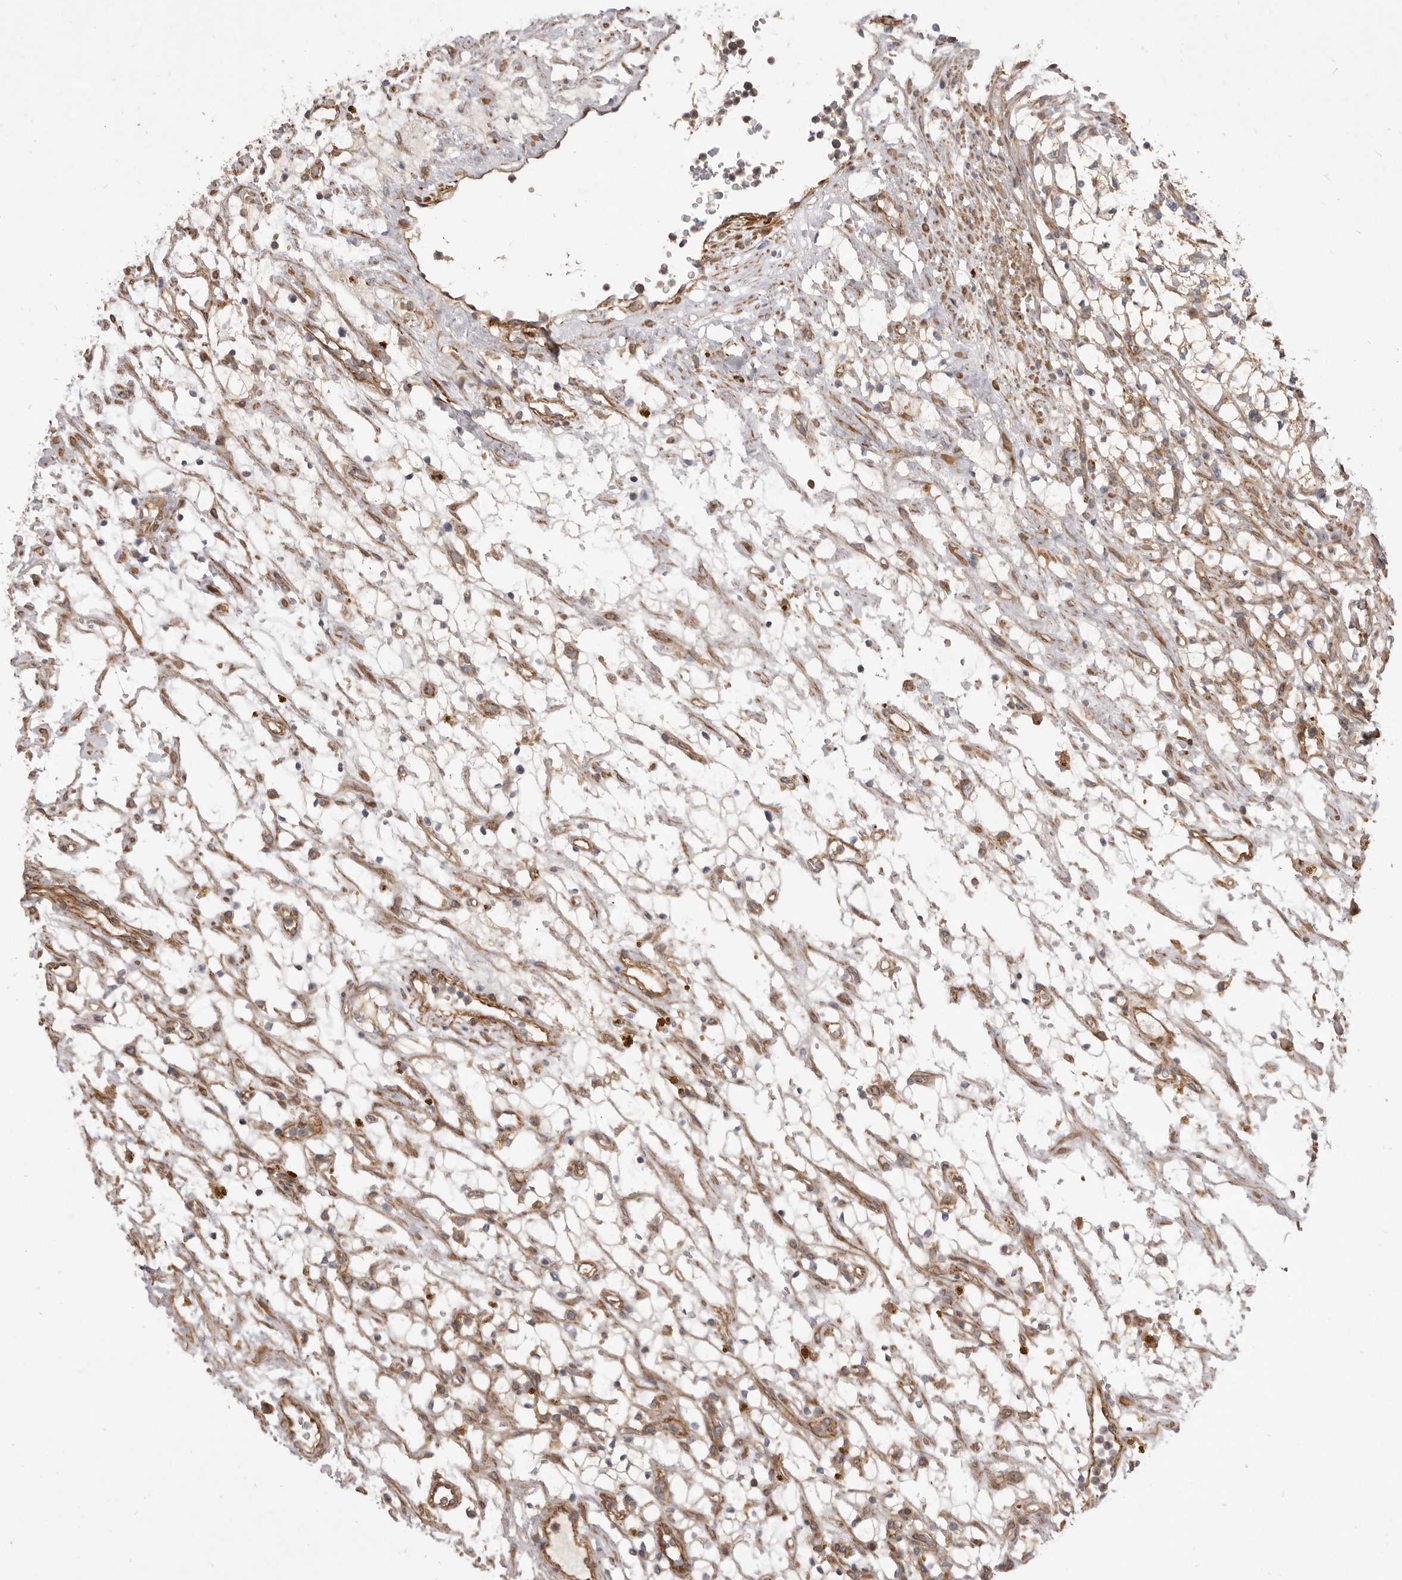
{"staining": {"intensity": "weak", "quantity": "<25%", "location": "cytoplasmic/membranous"}, "tissue": "renal cancer", "cell_type": "Tumor cells", "image_type": "cancer", "snomed": [{"axis": "morphology", "description": "Adenocarcinoma, NOS"}, {"axis": "topography", "description": "Kidney"}], "caption": "Human adenocarcinoma (renal) stained for a protein using IHC displays no positivity in tumor cells.", "gene": "VPS45", "patient": {"sex": "female", "age": 69}}